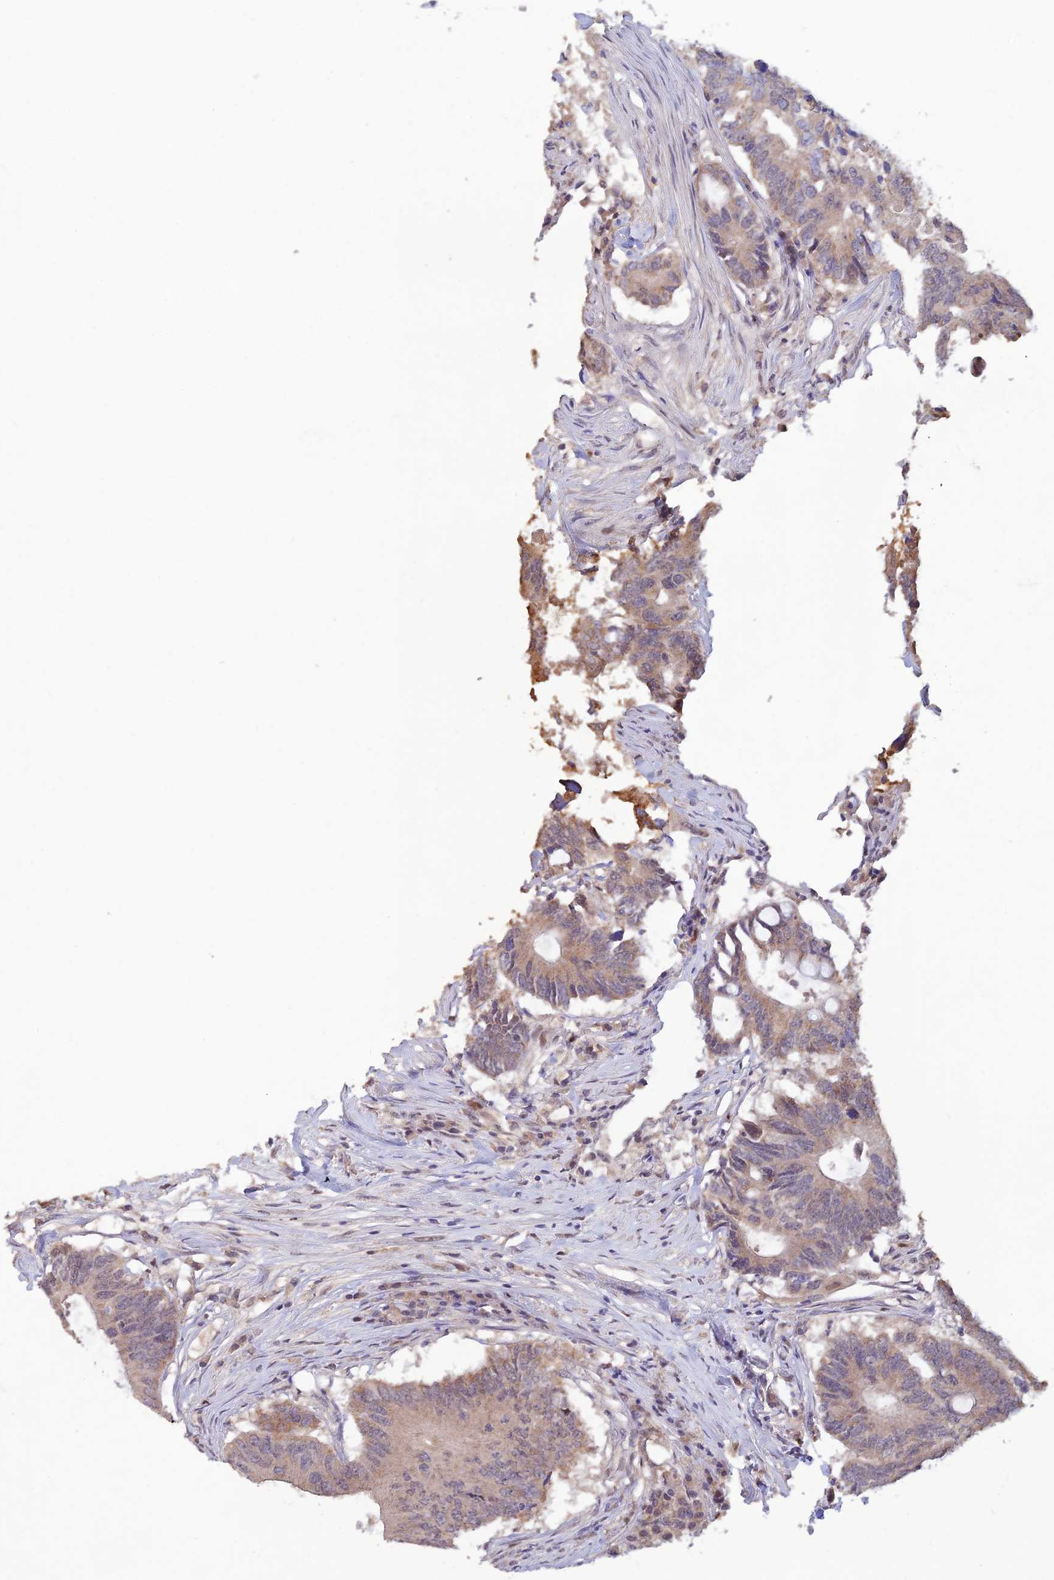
{"staining": {"intensity": "weak", "quantity": ">75%", "location": "cytoplasmic/membranous"}, "tissue": "colorectal cancer", "cell_type": "Tumor cells", "image_type": "cancer", "snomed": [{"axis": "morphology", "description": "Adenocarcinoma, NOS"}, {"axis": "topography", "description": "Colon"}], "caption": "The photomicrograph demonstrates a brown stain indicating the presence of a protein in the cytoplasmic/membranous of tumor cells in colorectal cancer (adenocarcinoma). (DAB (3,3'-diaminobenzidine) IHC, brown staining for protein, blue staining for nuclei).", "gene": "FASTKD5", "patient": {"sex": "male", "age": 71}}